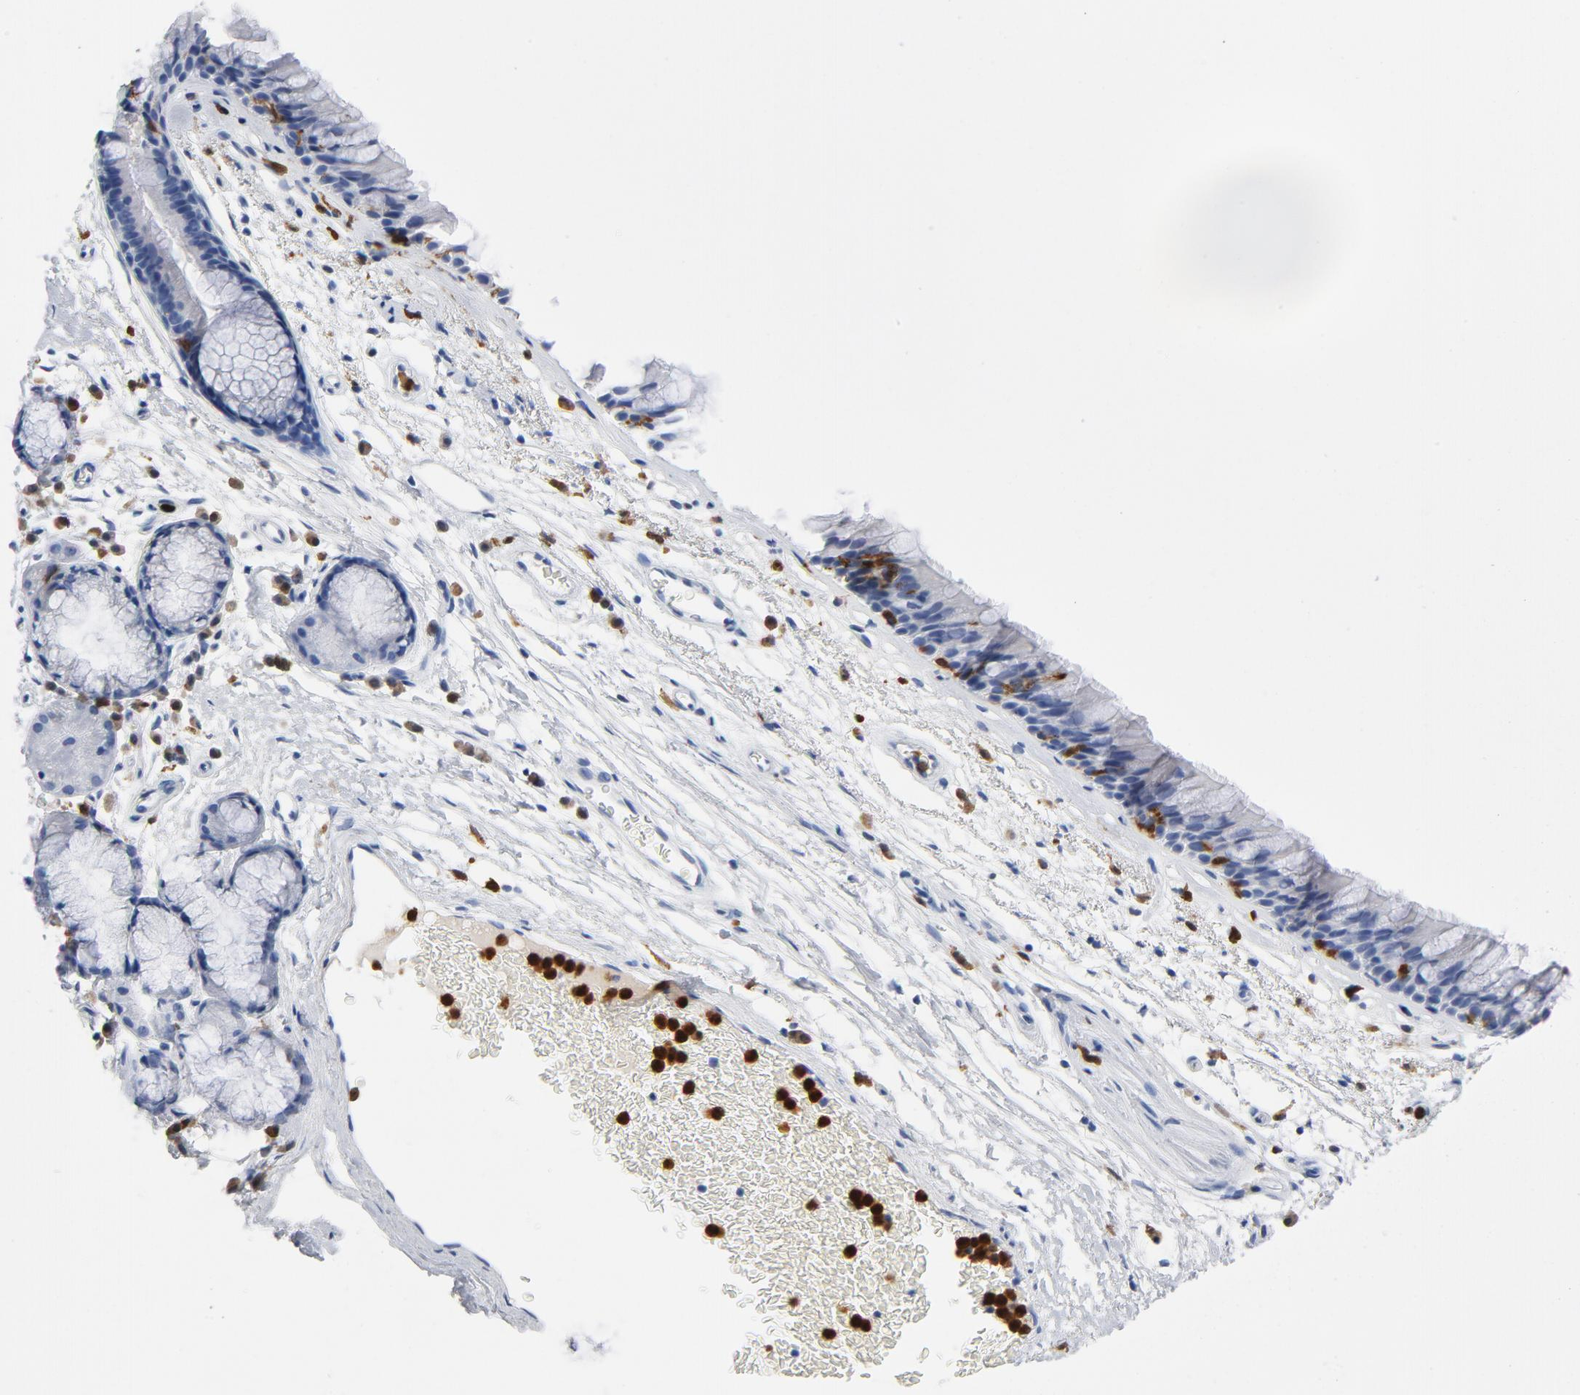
{"staining": {"intensity": "negative", "quantity": "none", "location": "none"}, "tissue": "bronchus", "cell_type": "Respiratory epithelial cells", "image_type": "normal", "snomed": [{"axis": "morphology", "description": "Normal tissue, NOS"}, {"axis": "morphology", "description": "Adenocarcinoma, NOS"}, {"axis": "topography", "description": "Bronchus"}, {"axis": "topography", "description": "Lung"}], "caption": "Photomicrograph shows no significant protein staining in respiratory epithelial cells of benign bronchus. (DAB immunohistochemistry (IHC), high magnification).", "gene": "NCF1", "patient": {"sex": "female", "age": 54}}